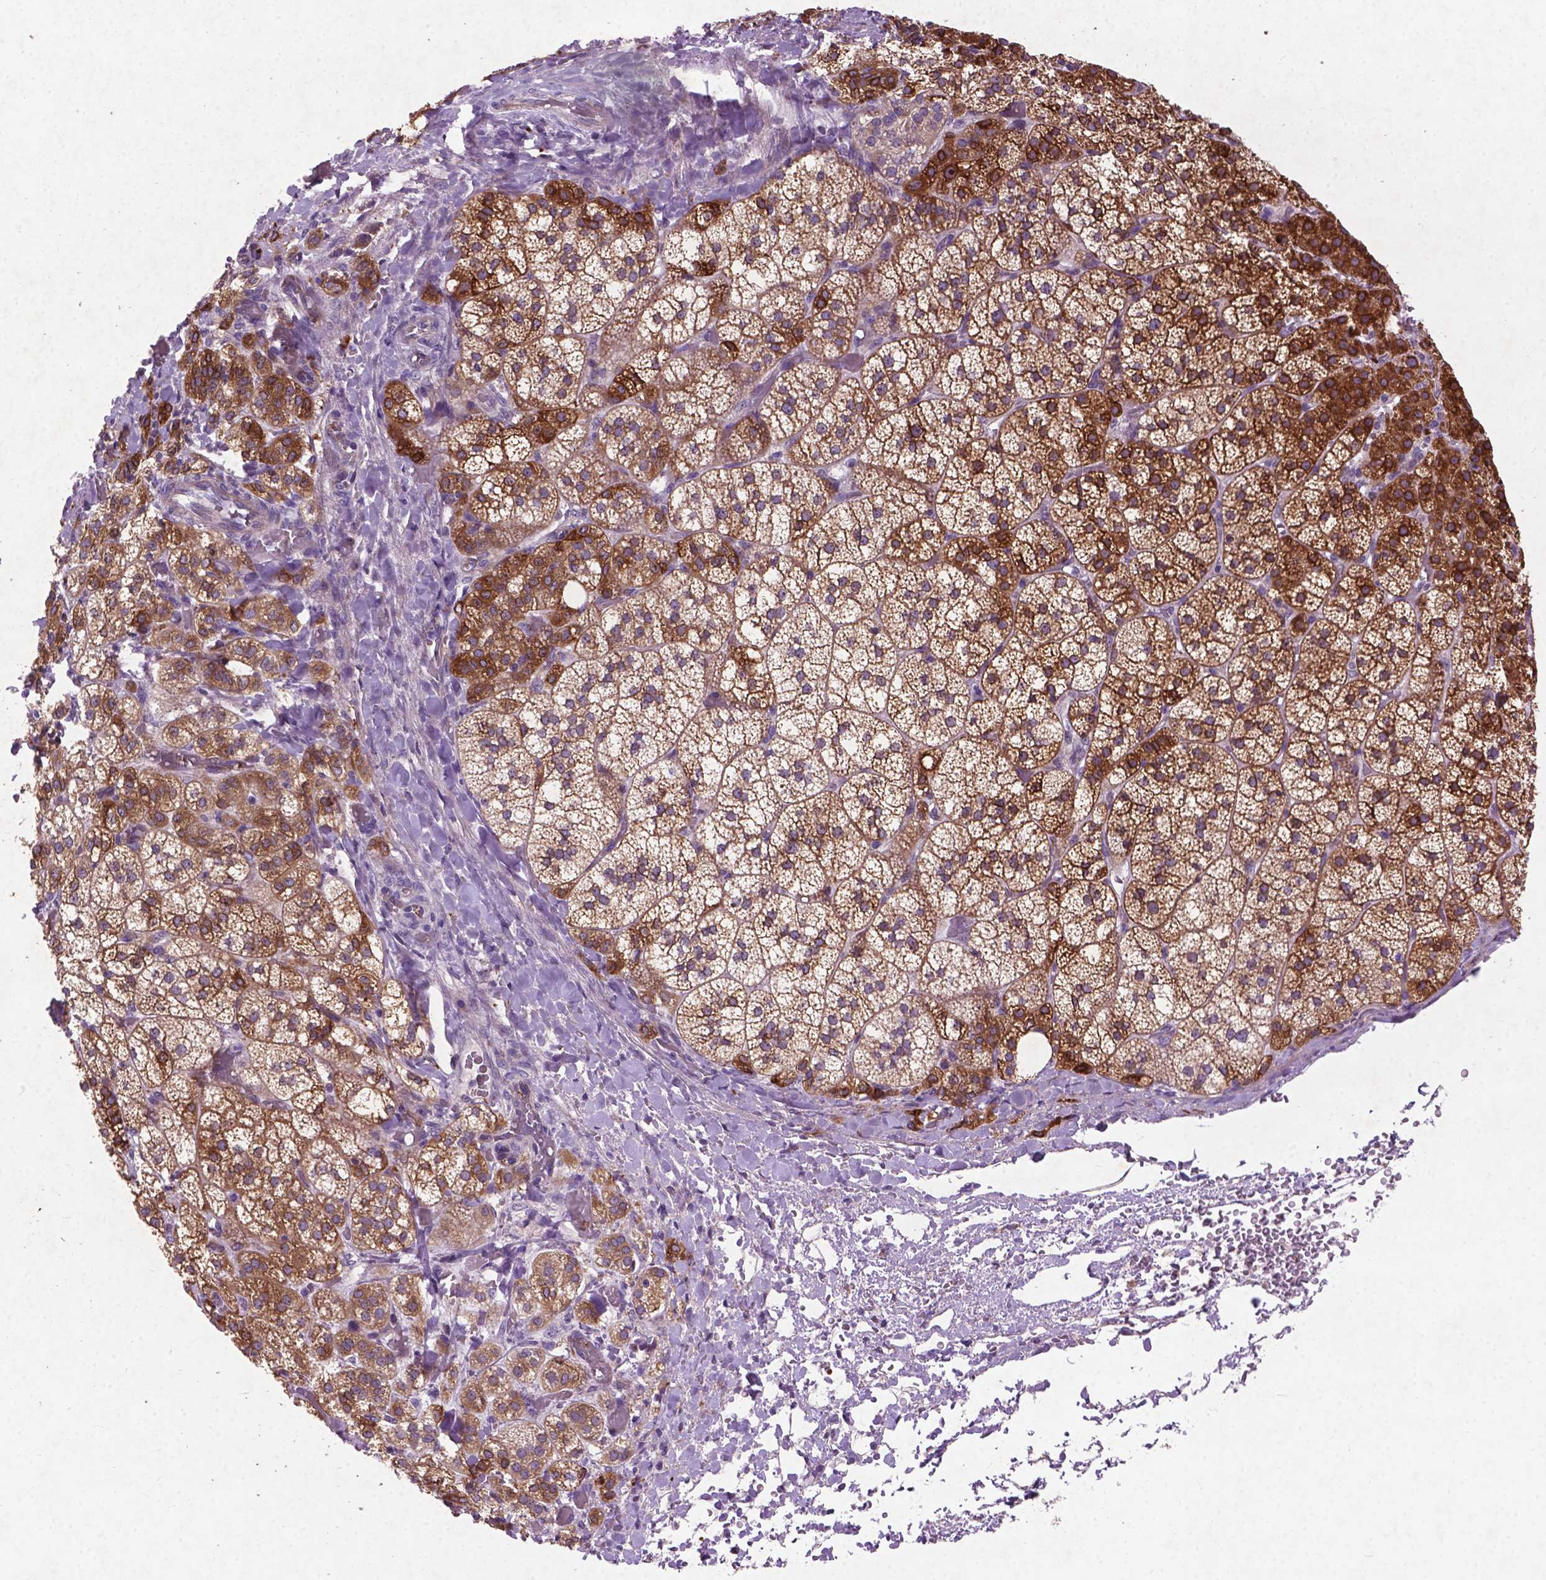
{"staining": {"intensity": "moderate", "quantity": ">75%", "location": "cytoplasmic/membranous"}, "tissue": "adrenal gland", "cell_type": "Glandular cells", "image_type": "normal", "snomed": [{"axis": "morphology", "description": "Normal tissue, NOS"}, {"axis": "topography", "description": "Adrenal gland"}], "caption": "Brown immunohistochemical staining in normal adrenal gland displays moderate cytoplasmic/membranous positivity in about >75% of glandular cells. (DAB IHC, brown staining for protein, blue staining for nuclei).", "gene": "ATG4D", "patient": {"sex": "female", "age": 60}}